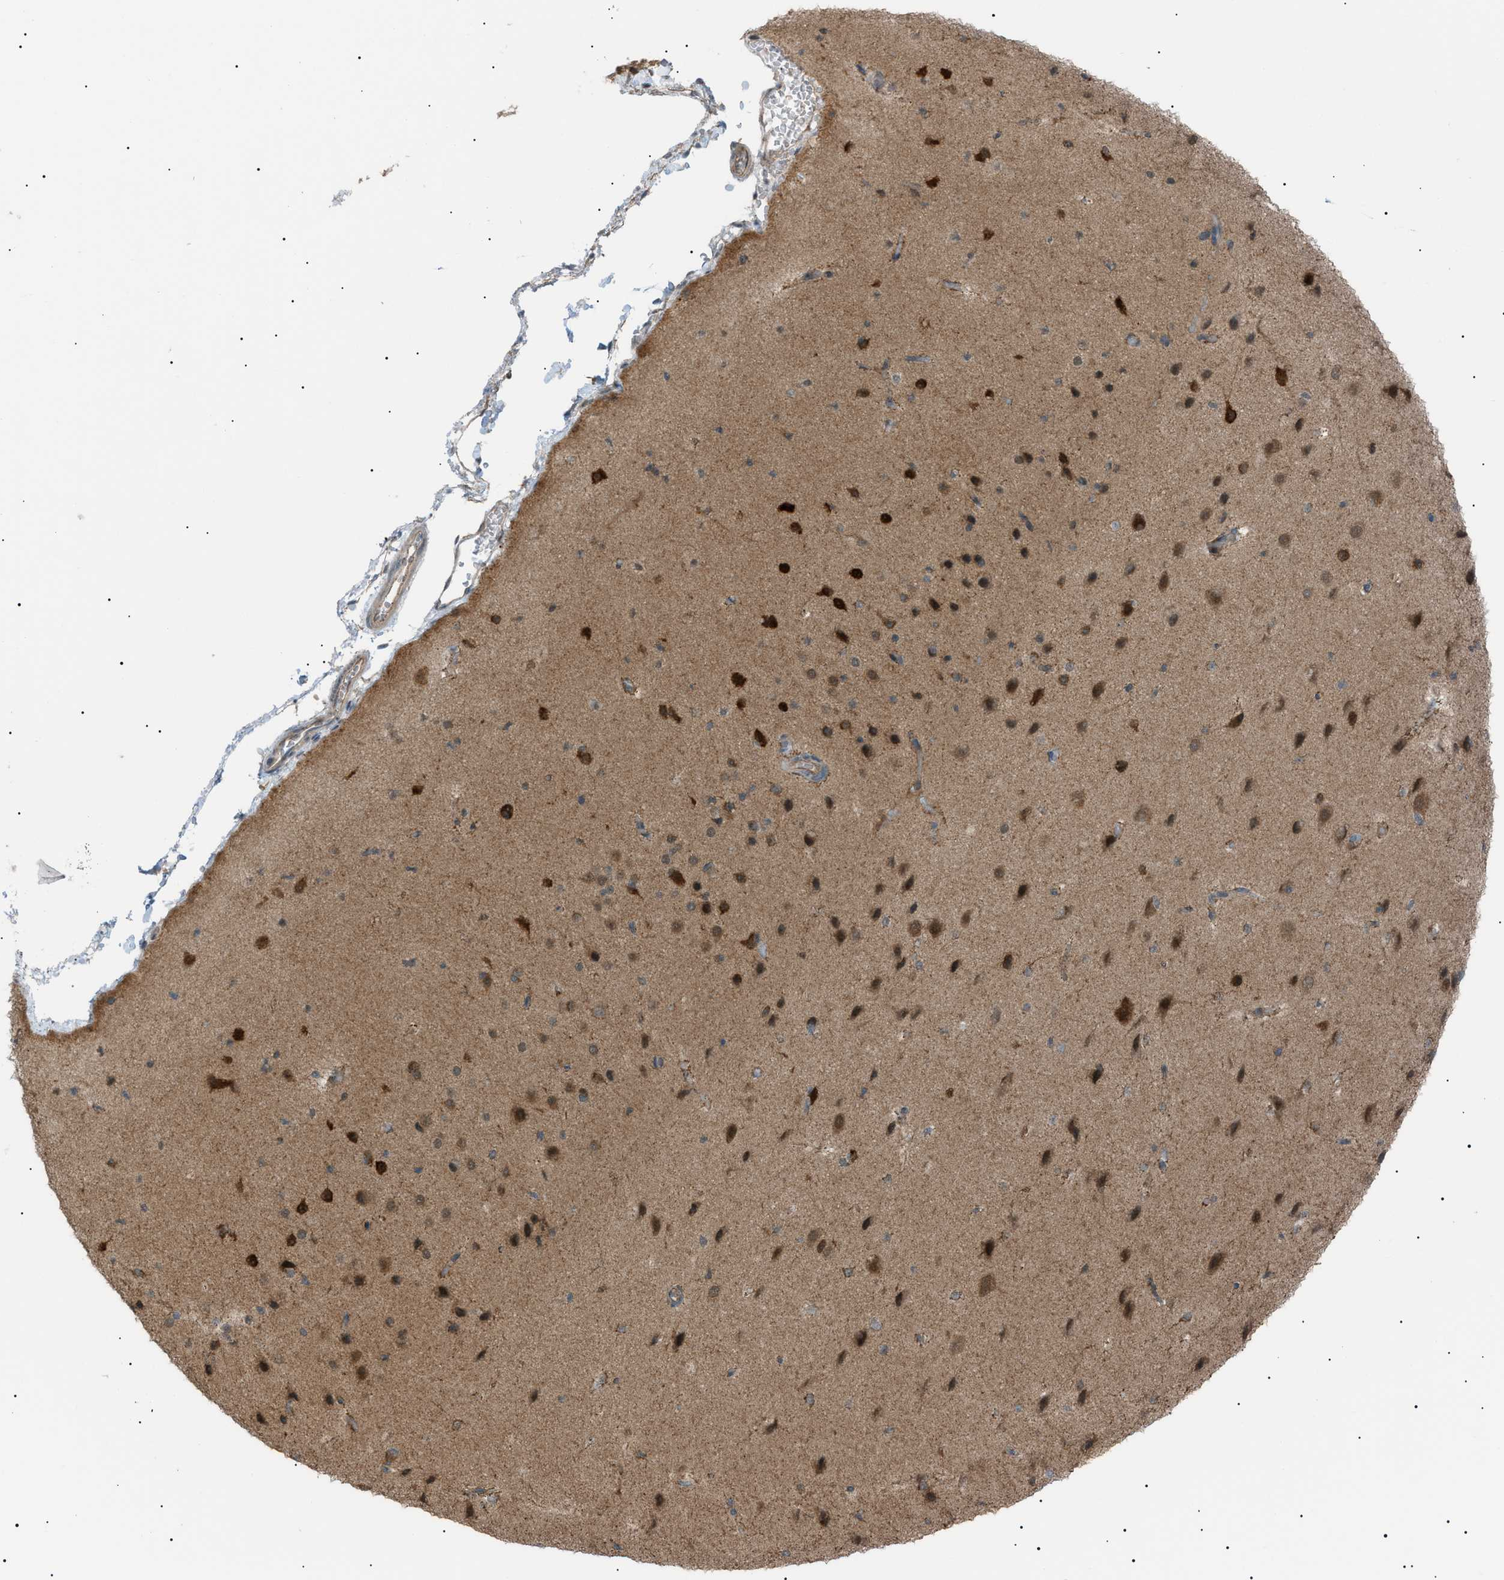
{"staining": {"intensity": "negative", "quantity": "none", "location": "none"}, "tissue": "cerebral cortex", "cell_type": "Endothelial cells", "image_type": "normal", "snomed": [{"axis": "morphology", "description": "Normal tissue, NOS"}, {"axis": "morphology", "description": "Developmental malformation"}, {"axis": "topography", "description": "Cerebral cortex"}], "caption": "The histopathology image shows no significant staining in endothelial cells of cerebral cortex.", "gene": "LPIN2", "patient": {"sex": "female", "age": 30}}